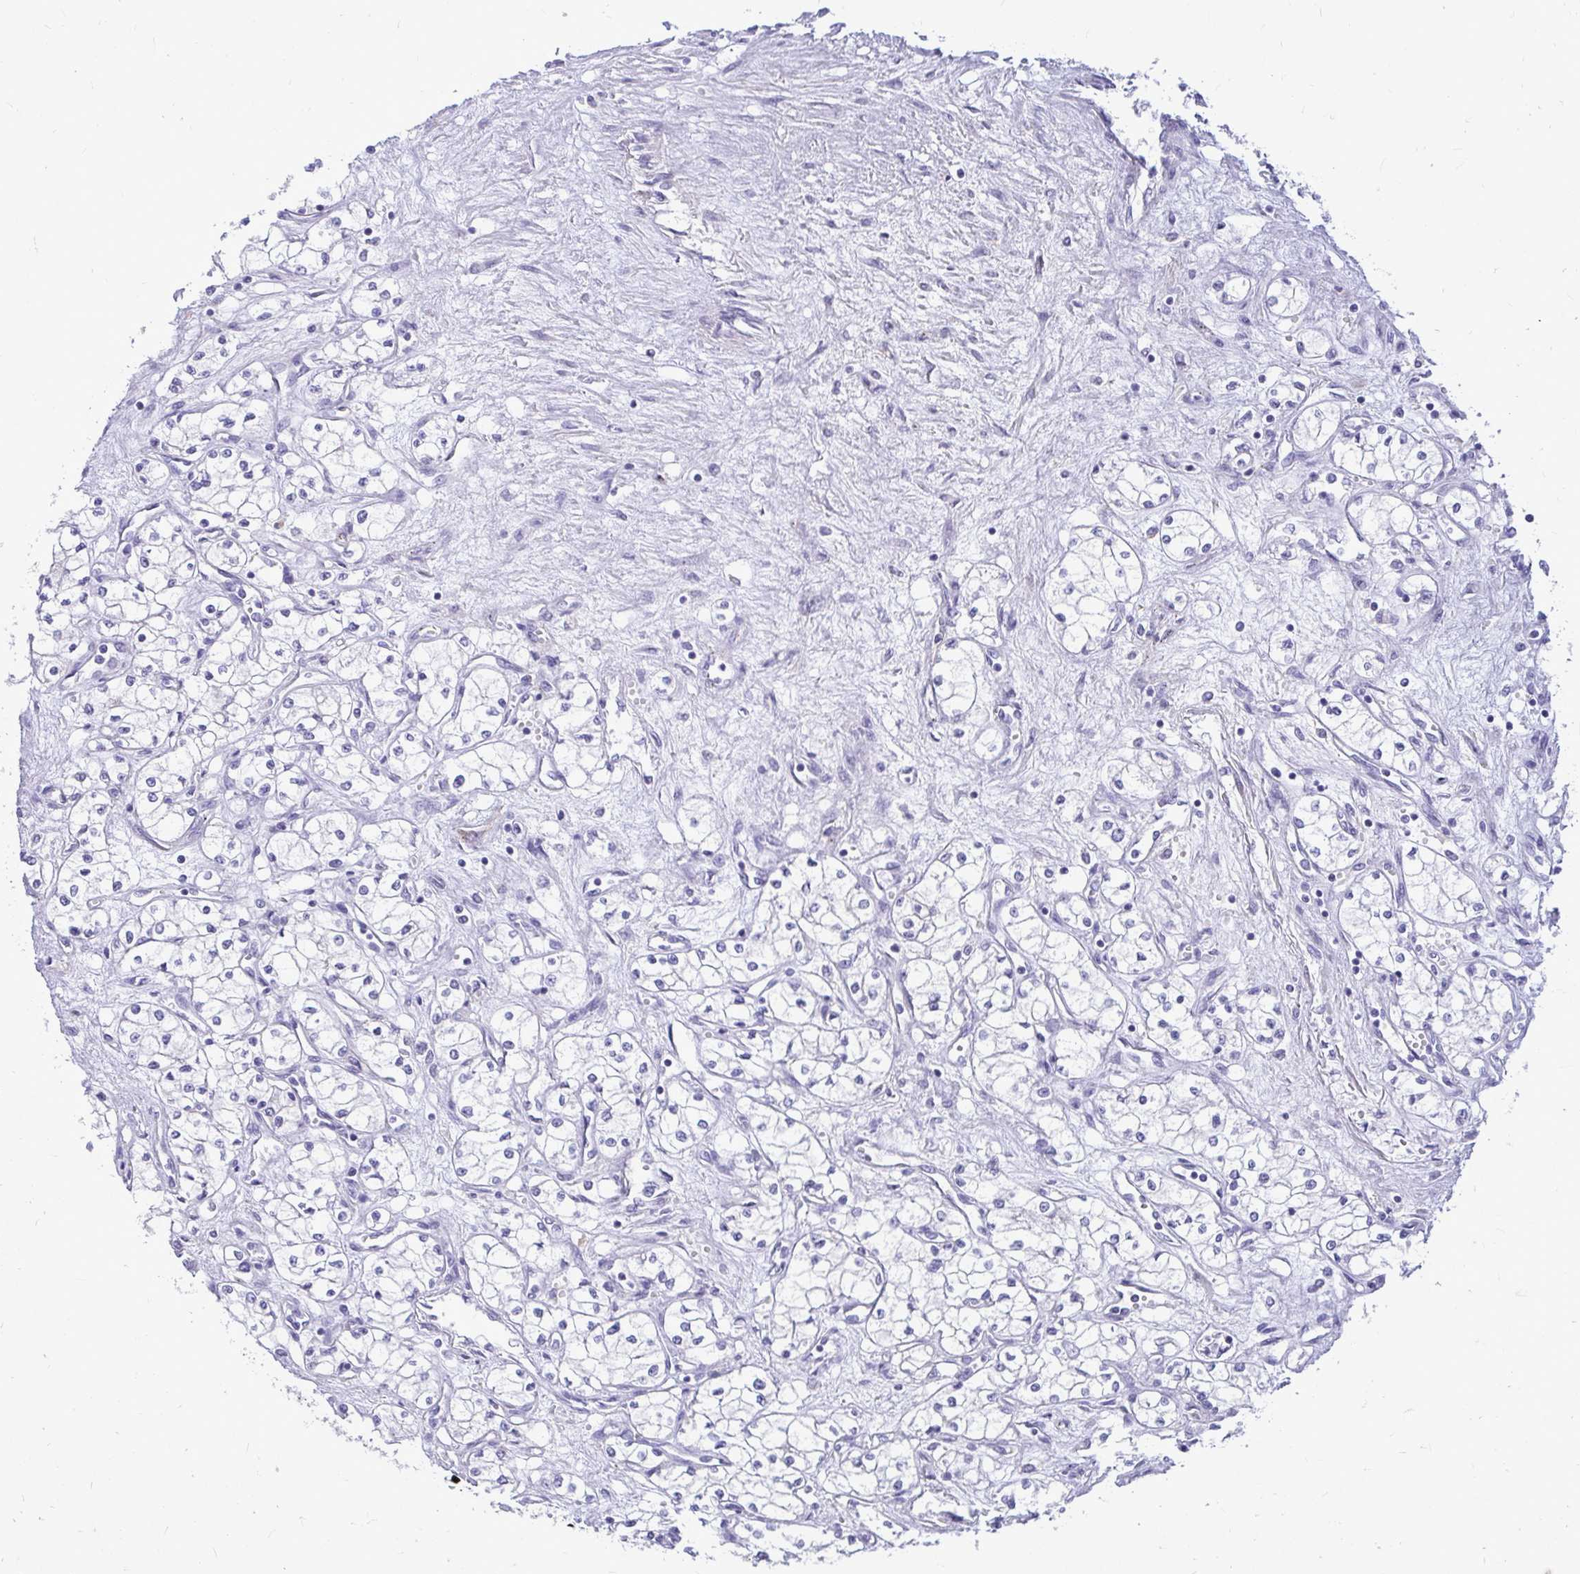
{"staining": {"intensity": "negative", "quantity": "none", "location": "none"}, "tissue": "renal cancer", "cell_type": "Tumor cells", "image_type": "cancer", "snomed": [{"axis": "morphology", "description": "Normal tissue, NOS"}, {"axis": "morphology", "description": "Adenocarcinoma, NOS"}, {"axis": "topography", "description": "Kidney"}], "caption": "This is a histopathology image of immunohistochemistry (IHC) staining of adenocarcinoma (renal), which shows no expression in tumor cells. (Stains: DAB (3,3'-diaminobenzidine) immunohistochemistry with hematoxylin counter stain, Microscopy: brightfield microscopy at high magnification).", "gene": "PKN3", "patient": {"sex": "male", "age": 59}}